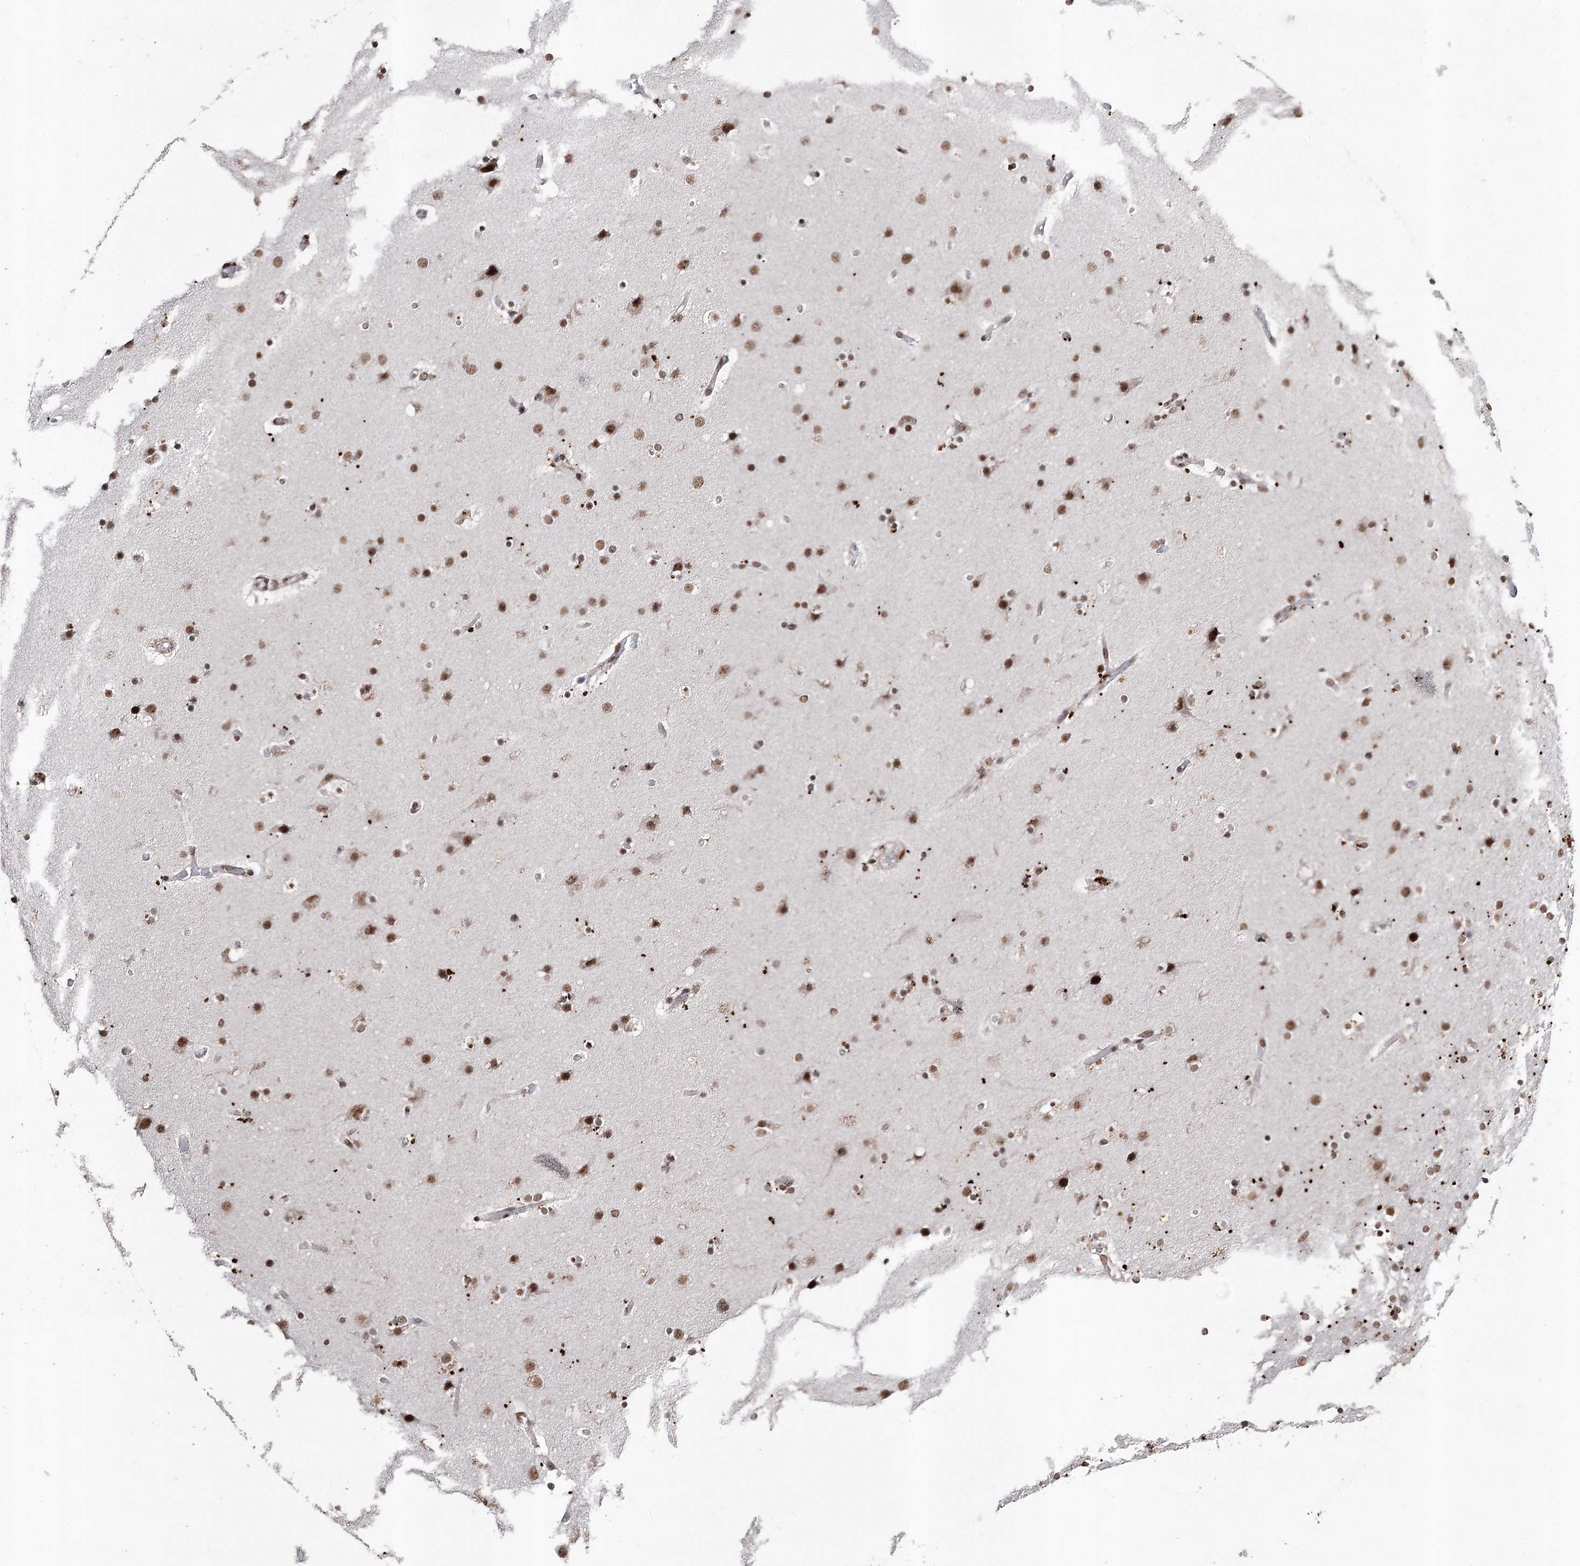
{"staining": {"intensity": "moderate", "quantity": ">75%", "location": "nuclear"}, "tissue": "glioma", "cell_type": "Tumor cells", "image_type": "cancer", "snomed": [{"axis": "morphology", "description": "Glioma, malignant, High grade"}, {"axis": "topography", "description": "Cerebral cortex"}], "caption": "This is a micrograph of immunohistochemistry (IHC) staining of high-grade glioma (malignant), which shows moderate positivity in the nuclear of tumor cells.", "gene": "PDCD4", "patient": {"sex": "female", "age": 36}}